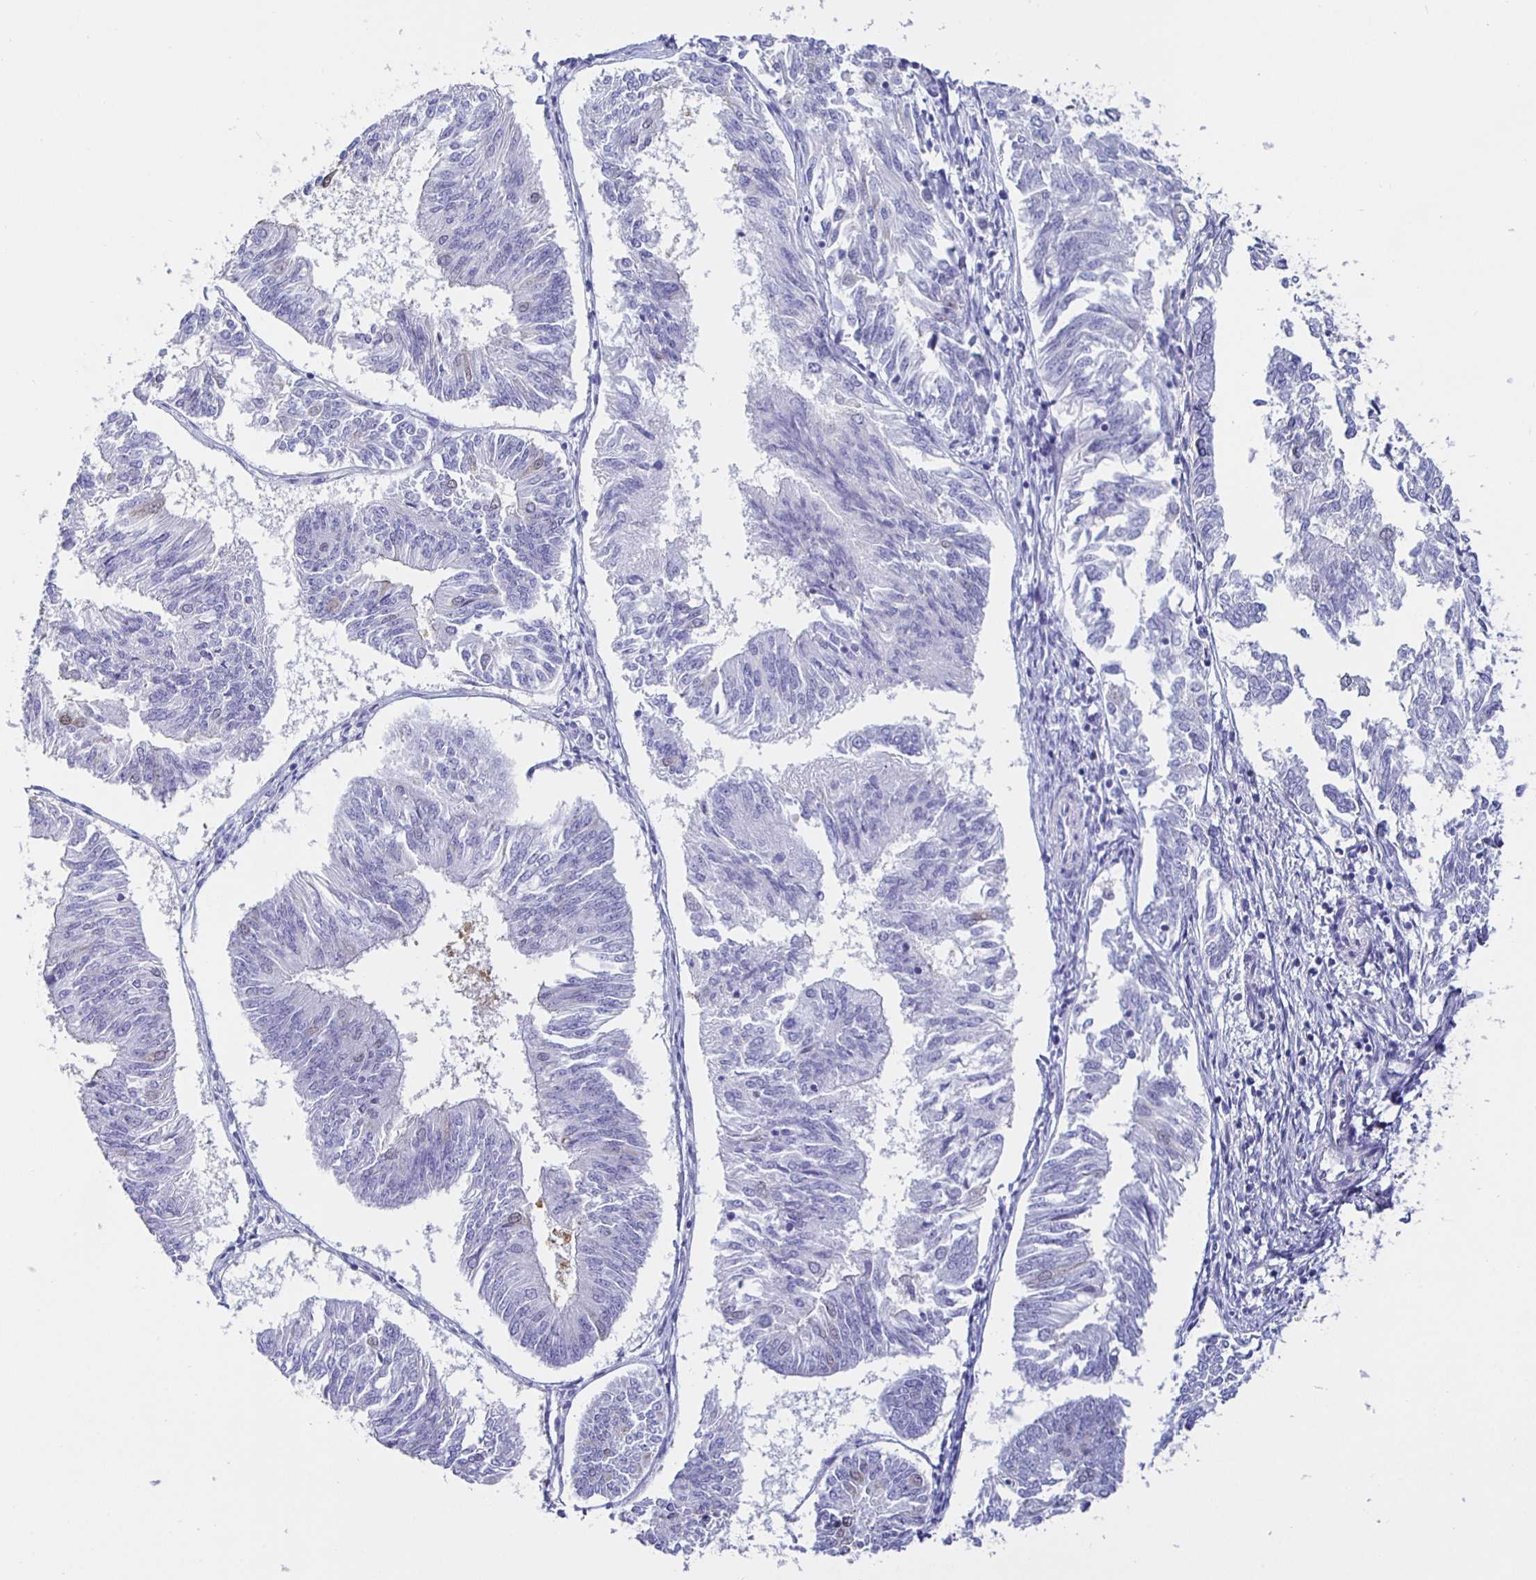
{"staining": {"intensity": "negative", "quantity": "none", "location": "none"}, "tissue": "endometrial cancer", "cell_type": "Tumor cells", "image_type": "cancer", "snomed": [{"axis": "morphology", "description": "Adenocarcinoma, NOS"}, {"axis": "topography", "description": "Endometrium"}], "caption": "This is an IHC micrograph of endometrial cancer. There is no expression in tumor cells.", "gene": "HSPA4L", "patient": {"sex": "female", "age": 58}}